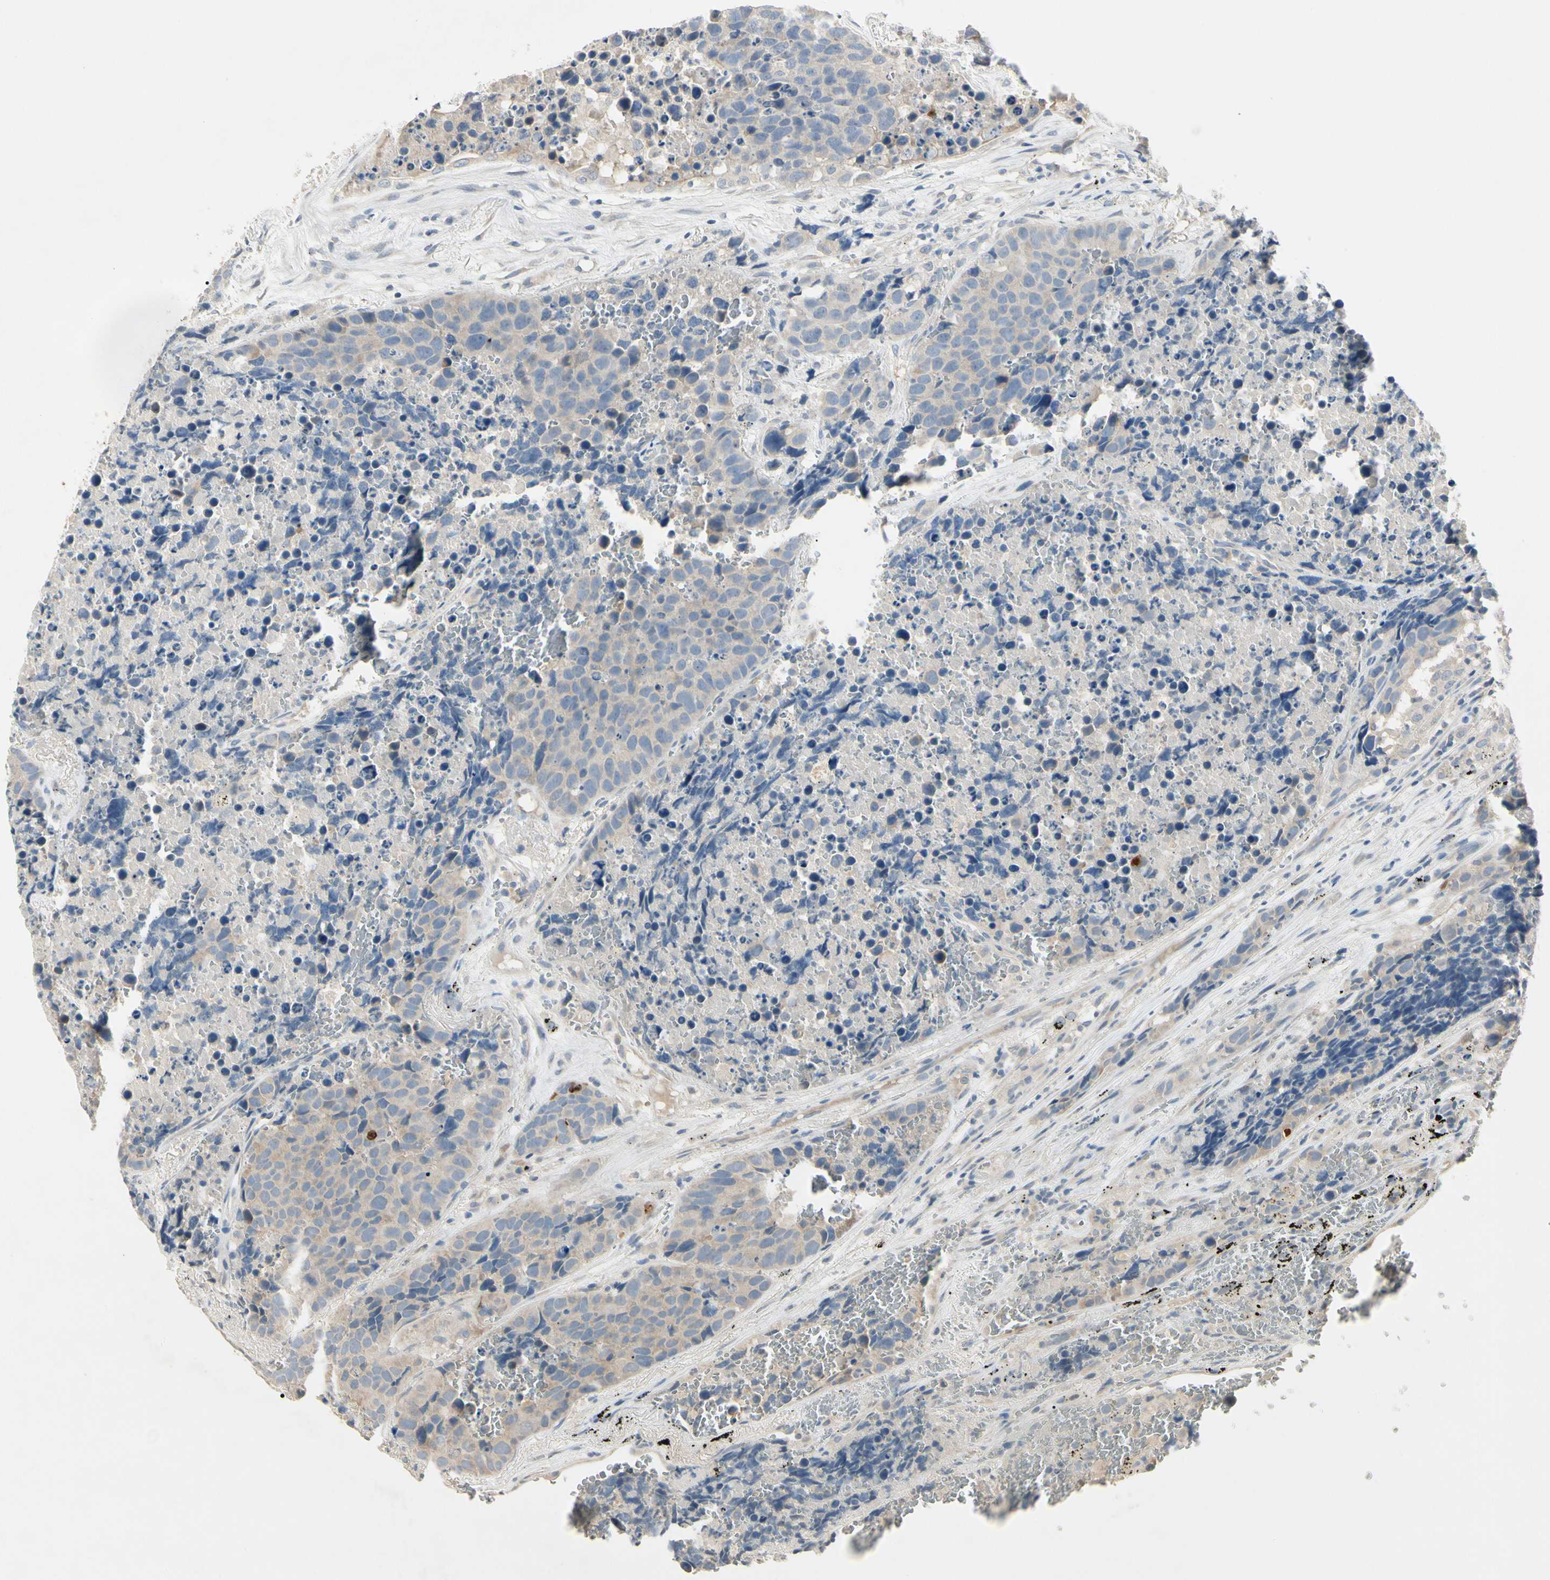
{"staining": {"intensity": "weak", "quantity": ">75%", "location": "cytoplasmic/membranous"}, "tissue": "carcinoid", "cell_type": "Tumor cells", "image_type": "cancer", "snomed": [{"axis": "morphology", "description": "Carcinoid, malignant, NOS"}, {"axis": "topography", "description": "Lung"}], "caption": "Immunohistochemistry of human carcinoid (malignant) reveals low levels of weak cytoplasmic/membranous expression in approximately >75% of tumor cells.", "gene": "PRSS21", "patient": {"sex": "male", "age": 60}}